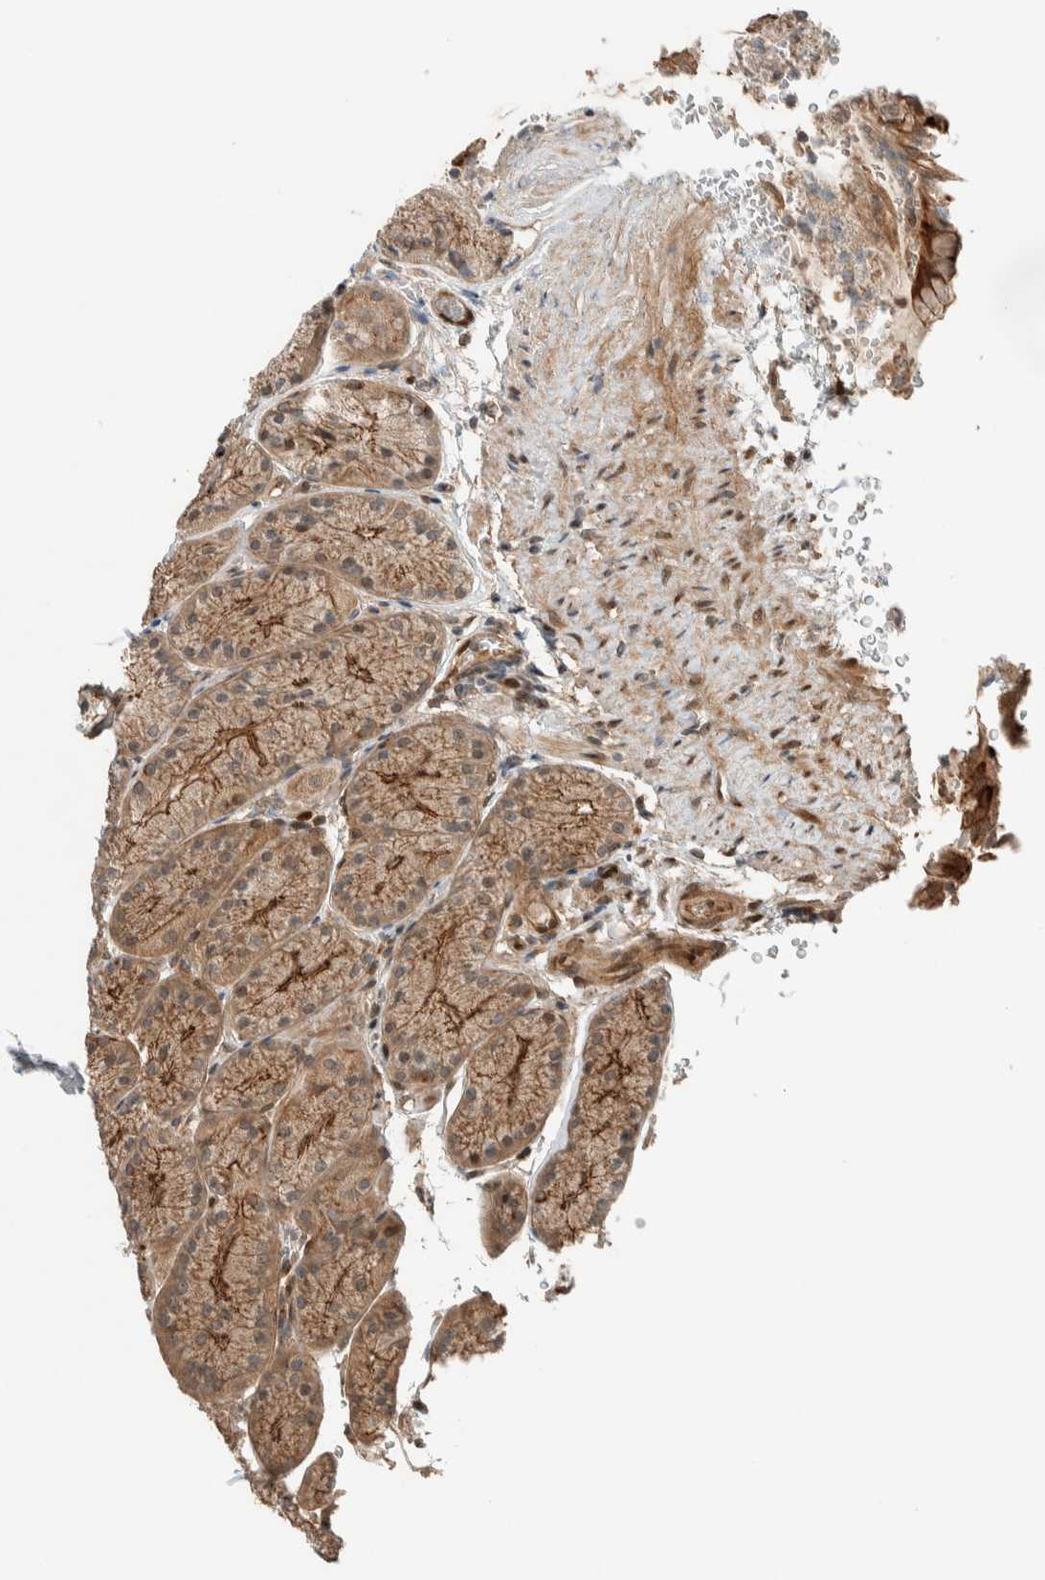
{"staining": {"intensity": "strong", "quantity": ">75%", "location": "cytoplasmic/membranous"}, "tissue": "stomach", "cell_type": "Glandular cells", "image_type": "normal", "snomed": [{"axis": "morphology", "description": "Normal tissue, NOS"}, {"axis": "topography", "description": "Stomach"}], "caption": "Stomach stained with DAB immunohistochemistry (IHC) reveals high levels of strong cytoplasmic/membranous staining in about >75% of glandular cells. (brown staining indicates protein expression, while blue staining denotes nuclei).", "gene": "STXBP4", "patient": {"sex": "male", "age": 42}}